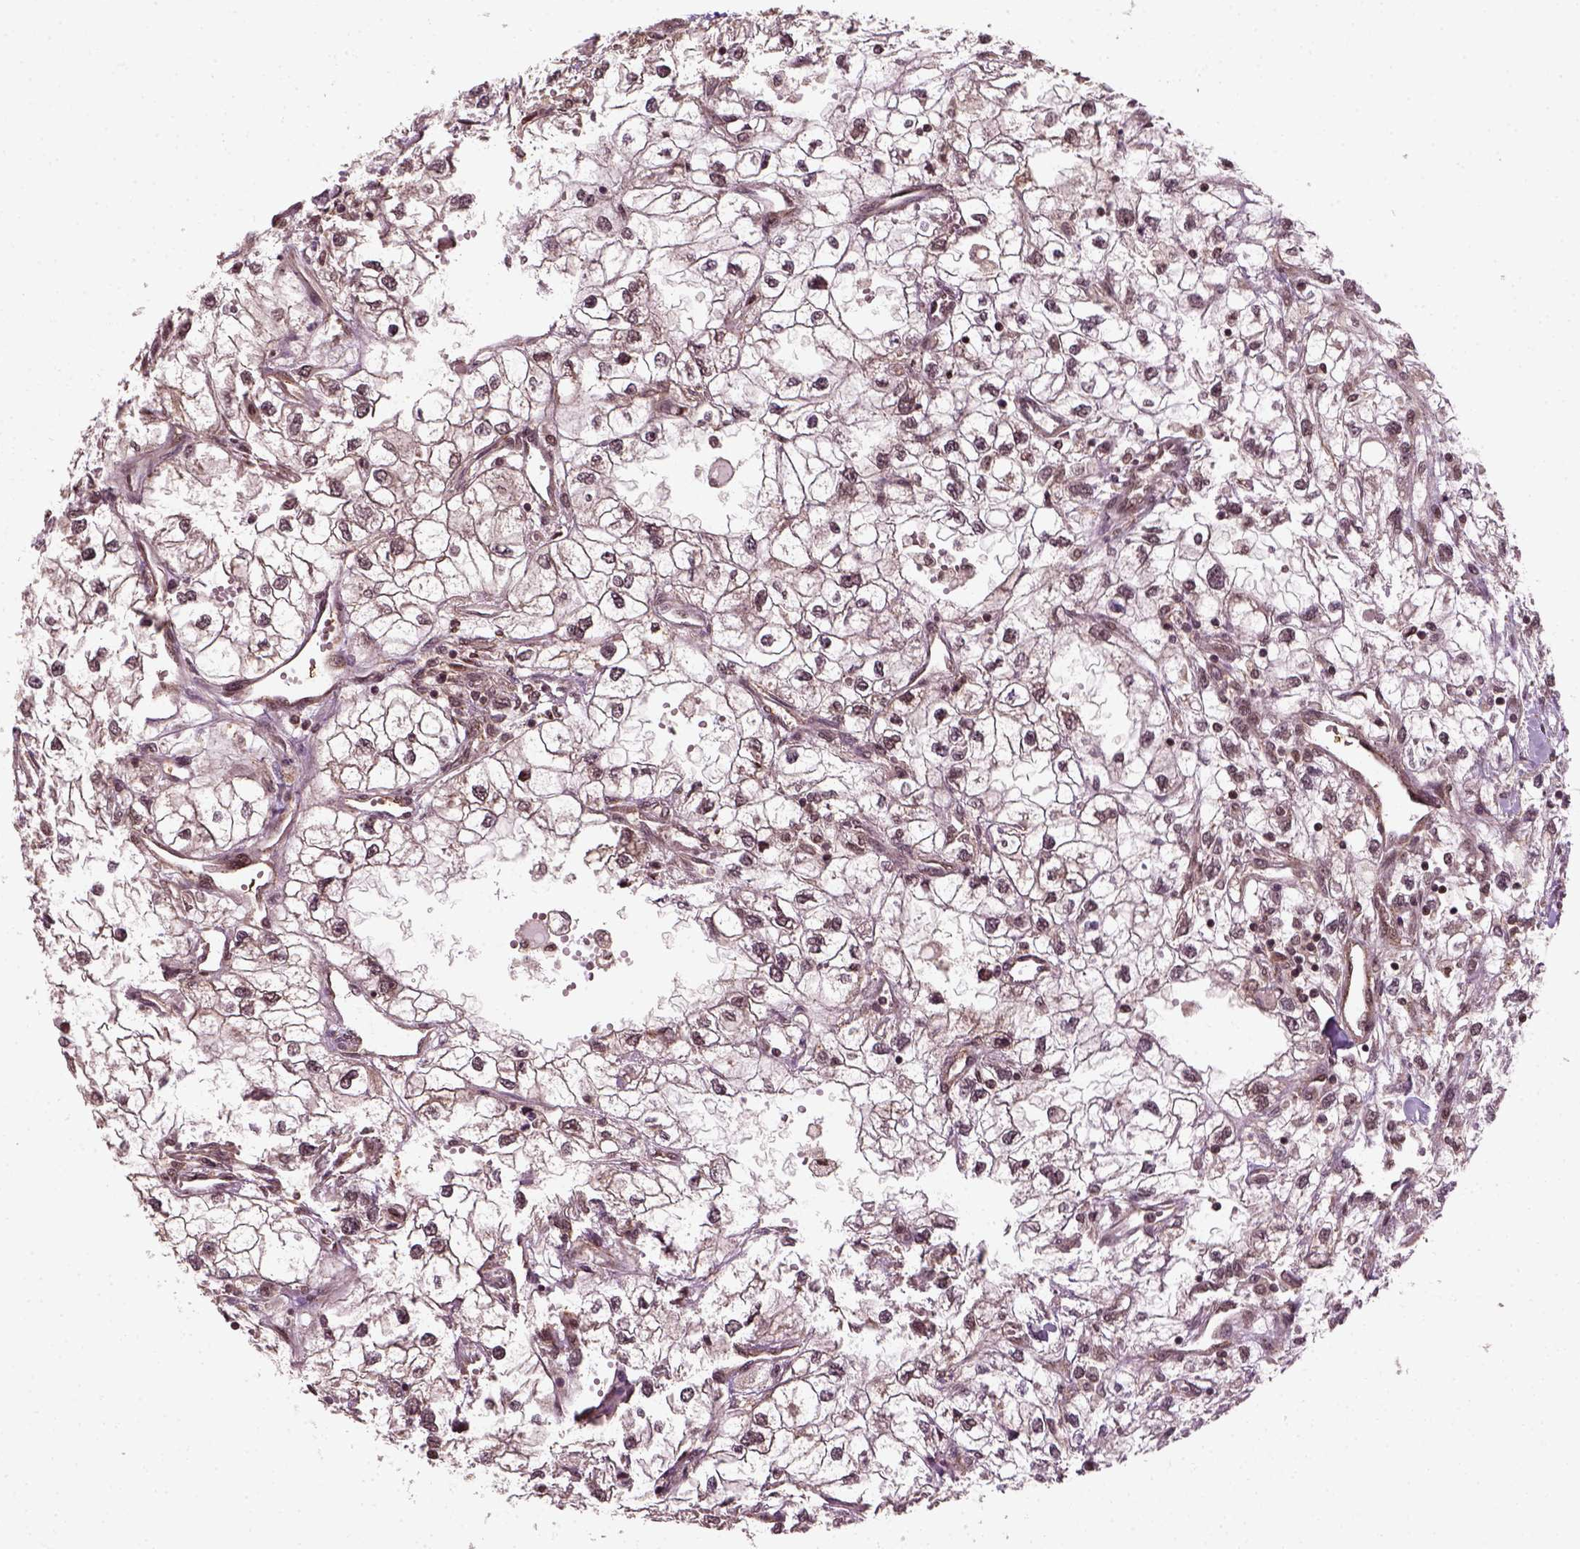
{"staining": {"intensity": "weak", "quantity": ">75%", "location": "nuclear"}, "tissue": "renal cancer", "cell_type": "Tumor cells", "image_type": "cancer", "snomed": [{"axis": "morphology", "description": "Adenocarcinoma, NOS"}, {"axis": "topography", "description": "Kidney"}], "caption": "Protein analysis of renal adenocarcinoma tissue reveals weak nuclear expression in about >75% of tumor cells.", "gene": "NUDT9", "patient": {"sex": "male", "age": 59}}